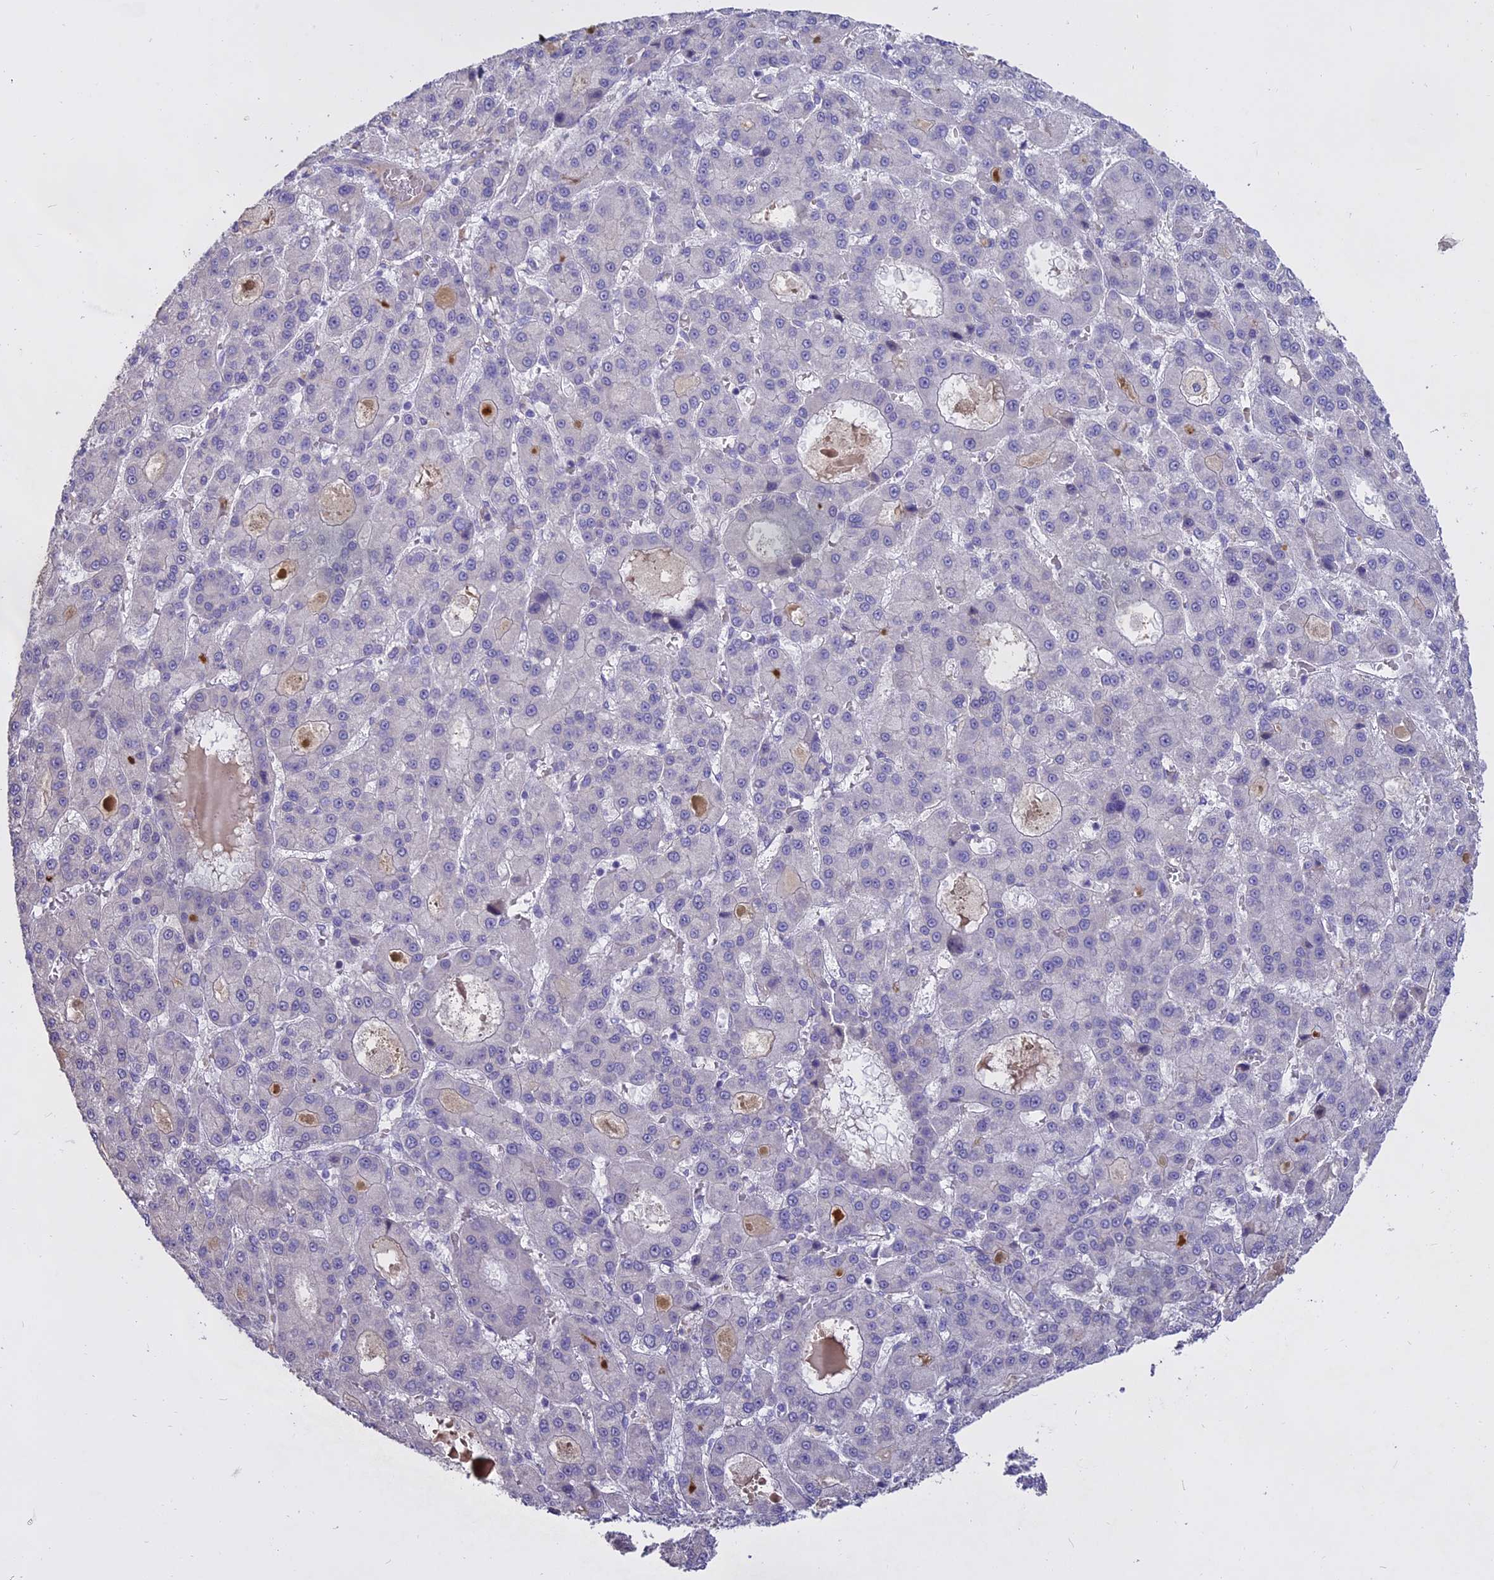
{"staining": {"intensity": "negative", "quantity": "none", "location": "none"}, "tissue": "liver cancer", "cell_type": "Tumor cells", "image_type": "cancer", "snomed": [{"axis": "morphology", "description": "Carcinoma, Hepatocellular, NOS"}, {"axis": "topography", "description": "Liver"}], "caption": "Tumor cells show no significant protein staining in hepatocellular carcinoma (liver).", "gene": "WFDC2", "patient": {"sex": "male", "age": 70}}